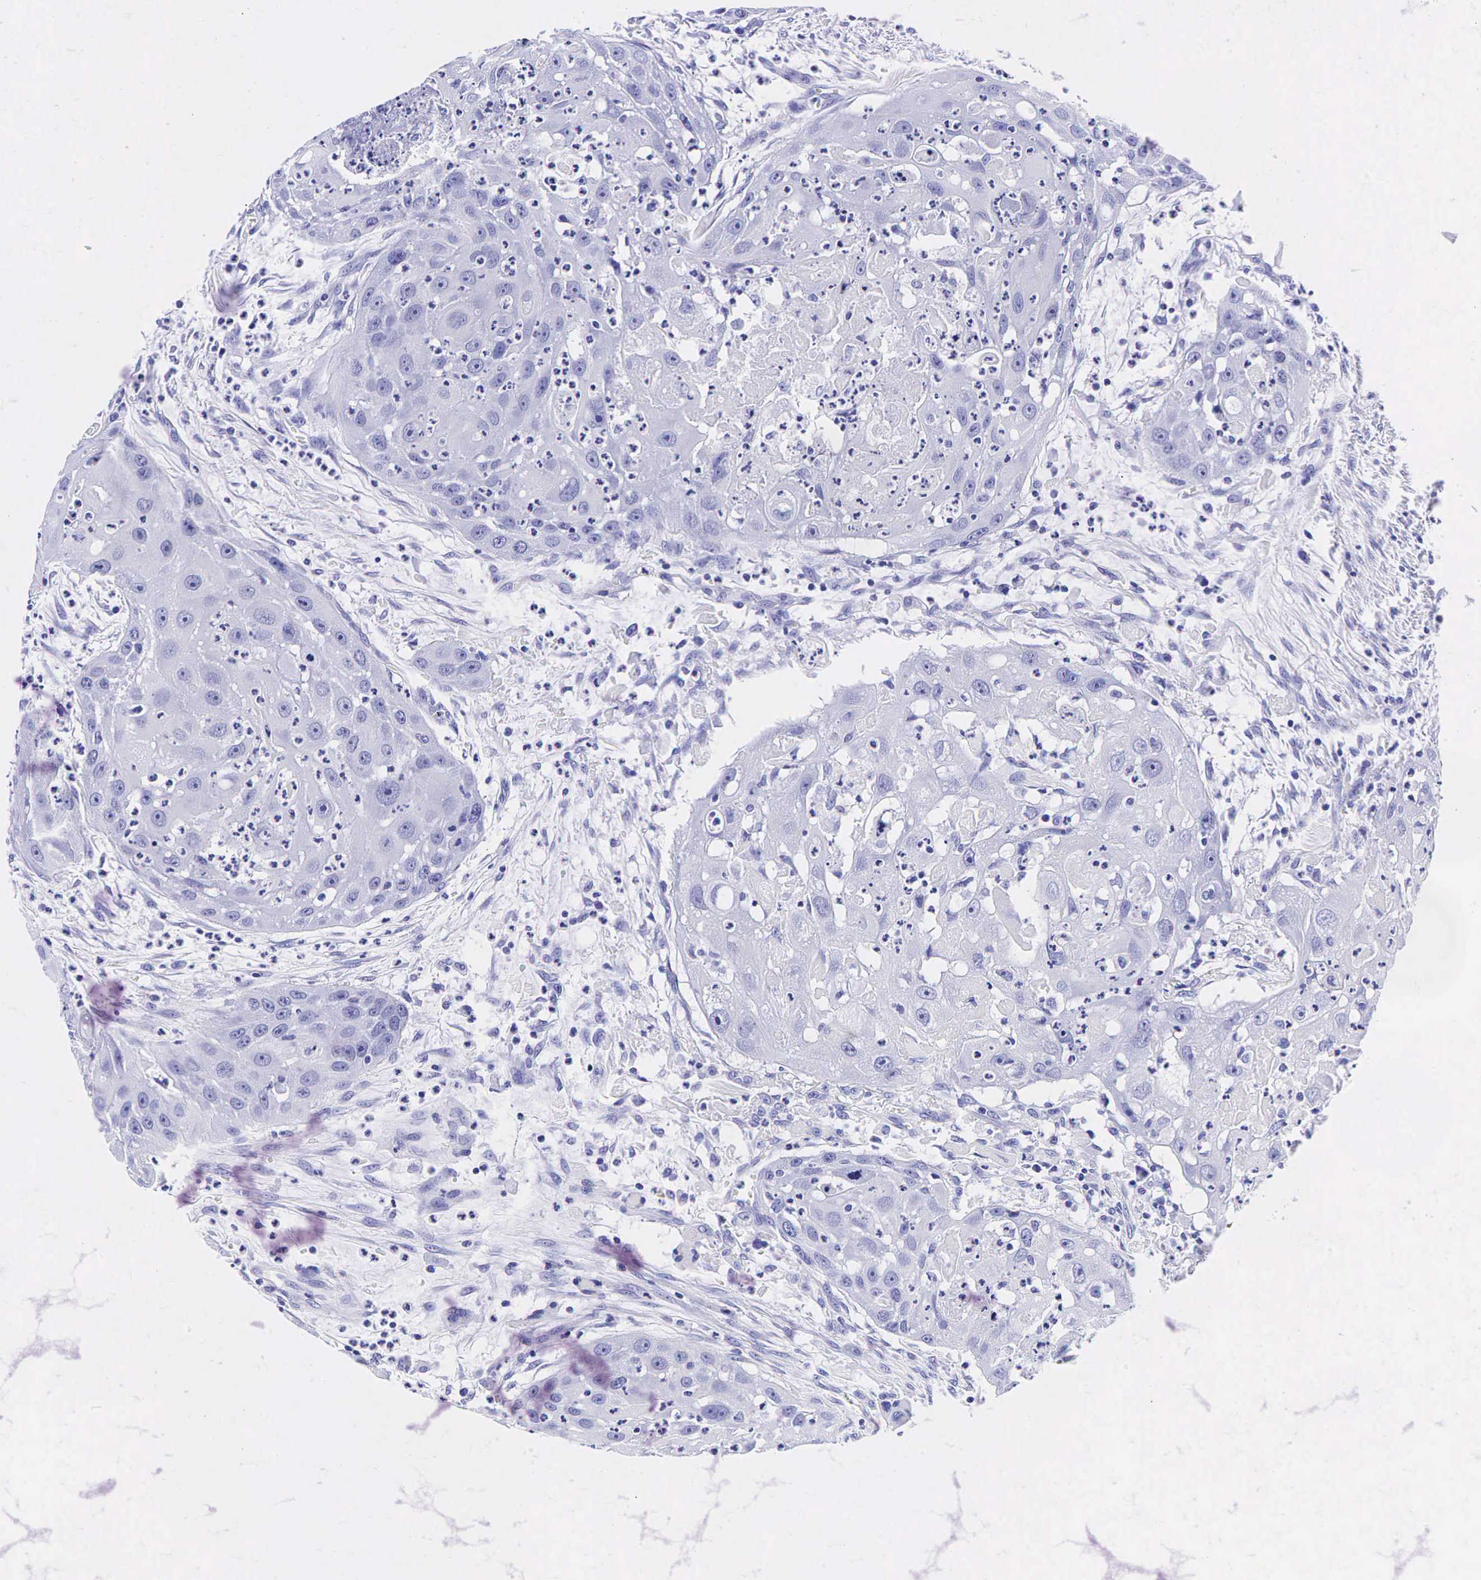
{"staining": {"intensity": "negative", "quantity": "none", "location": "none"}, "tissue": "head and neck cancer", "cell_type": "Tumor cells", "image_type": "cancer", "snomed": [{"axis": "morphology", "description": "Squamous cell carcinoma, NOS"}, {"axis": "topography", "description": "Head-Neck"}], "caption": "The micrograph displays no staining of tumor cells in head and neck cancer.", "gene": "GCG", "patient": {"sex": "male", "age": 64}}